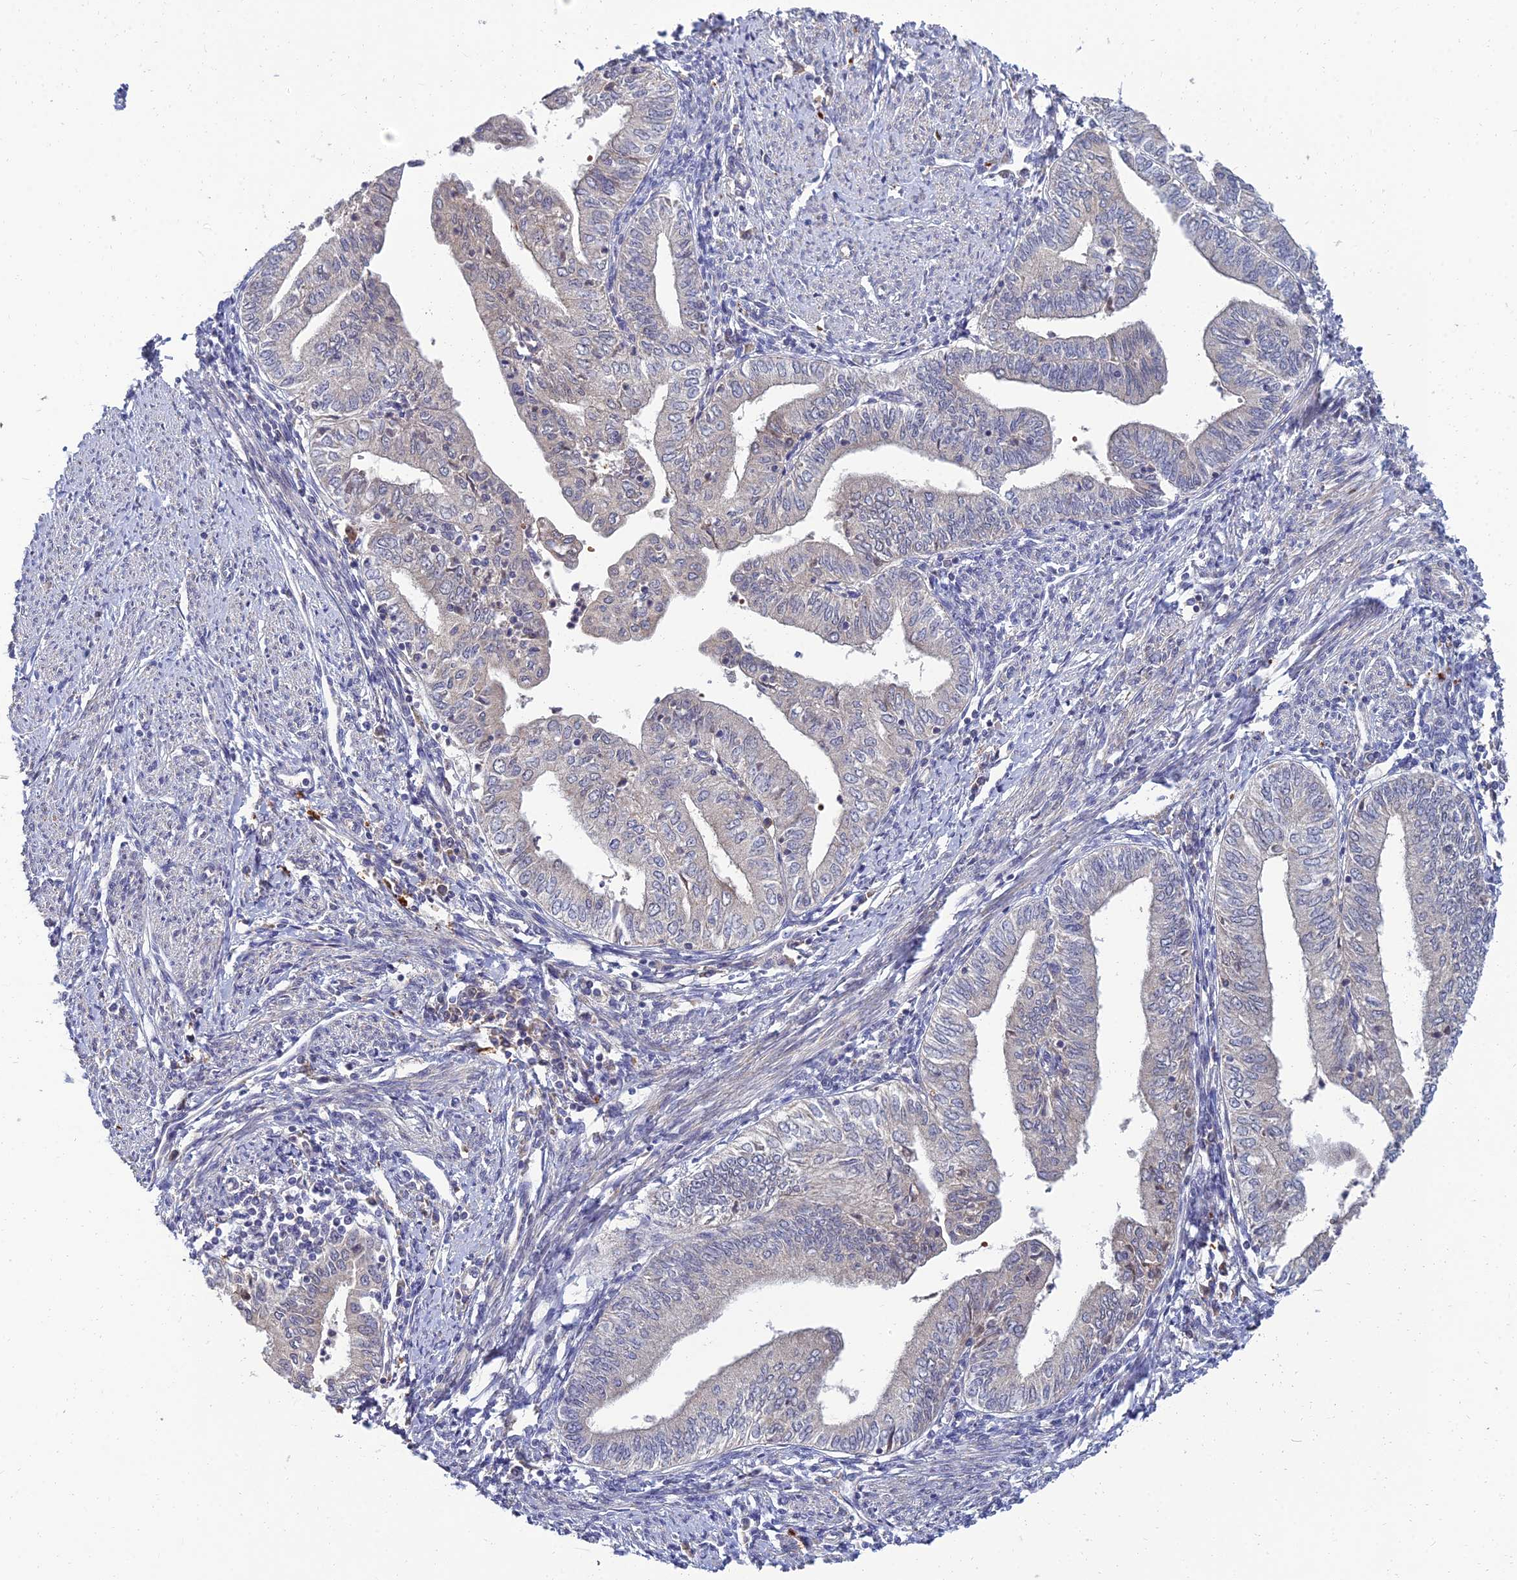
{"staining": {"intensity": "negative", "quantity": "none", "location": "none"}, "tissue": "endometrial cancer", "cell_type": "Tumor cells", "image_type": "cancer", "snomed": [{"axis": "morphology", "description": "Adenocarcinoma, NOS"}, {"axis": "topography", "description": "Endometrium"}], "caption": "A photomicrograph of endometrial cancer stained for a protein displays no brown staining in tumor cells. The staining was performed using DAB to visualize the protein expression in brown, while the nuclei were stained in blue with hematoxylin (Magnification: 20x).", "gene": "NPY", "patient": {"sex": "female", "age": 66}}